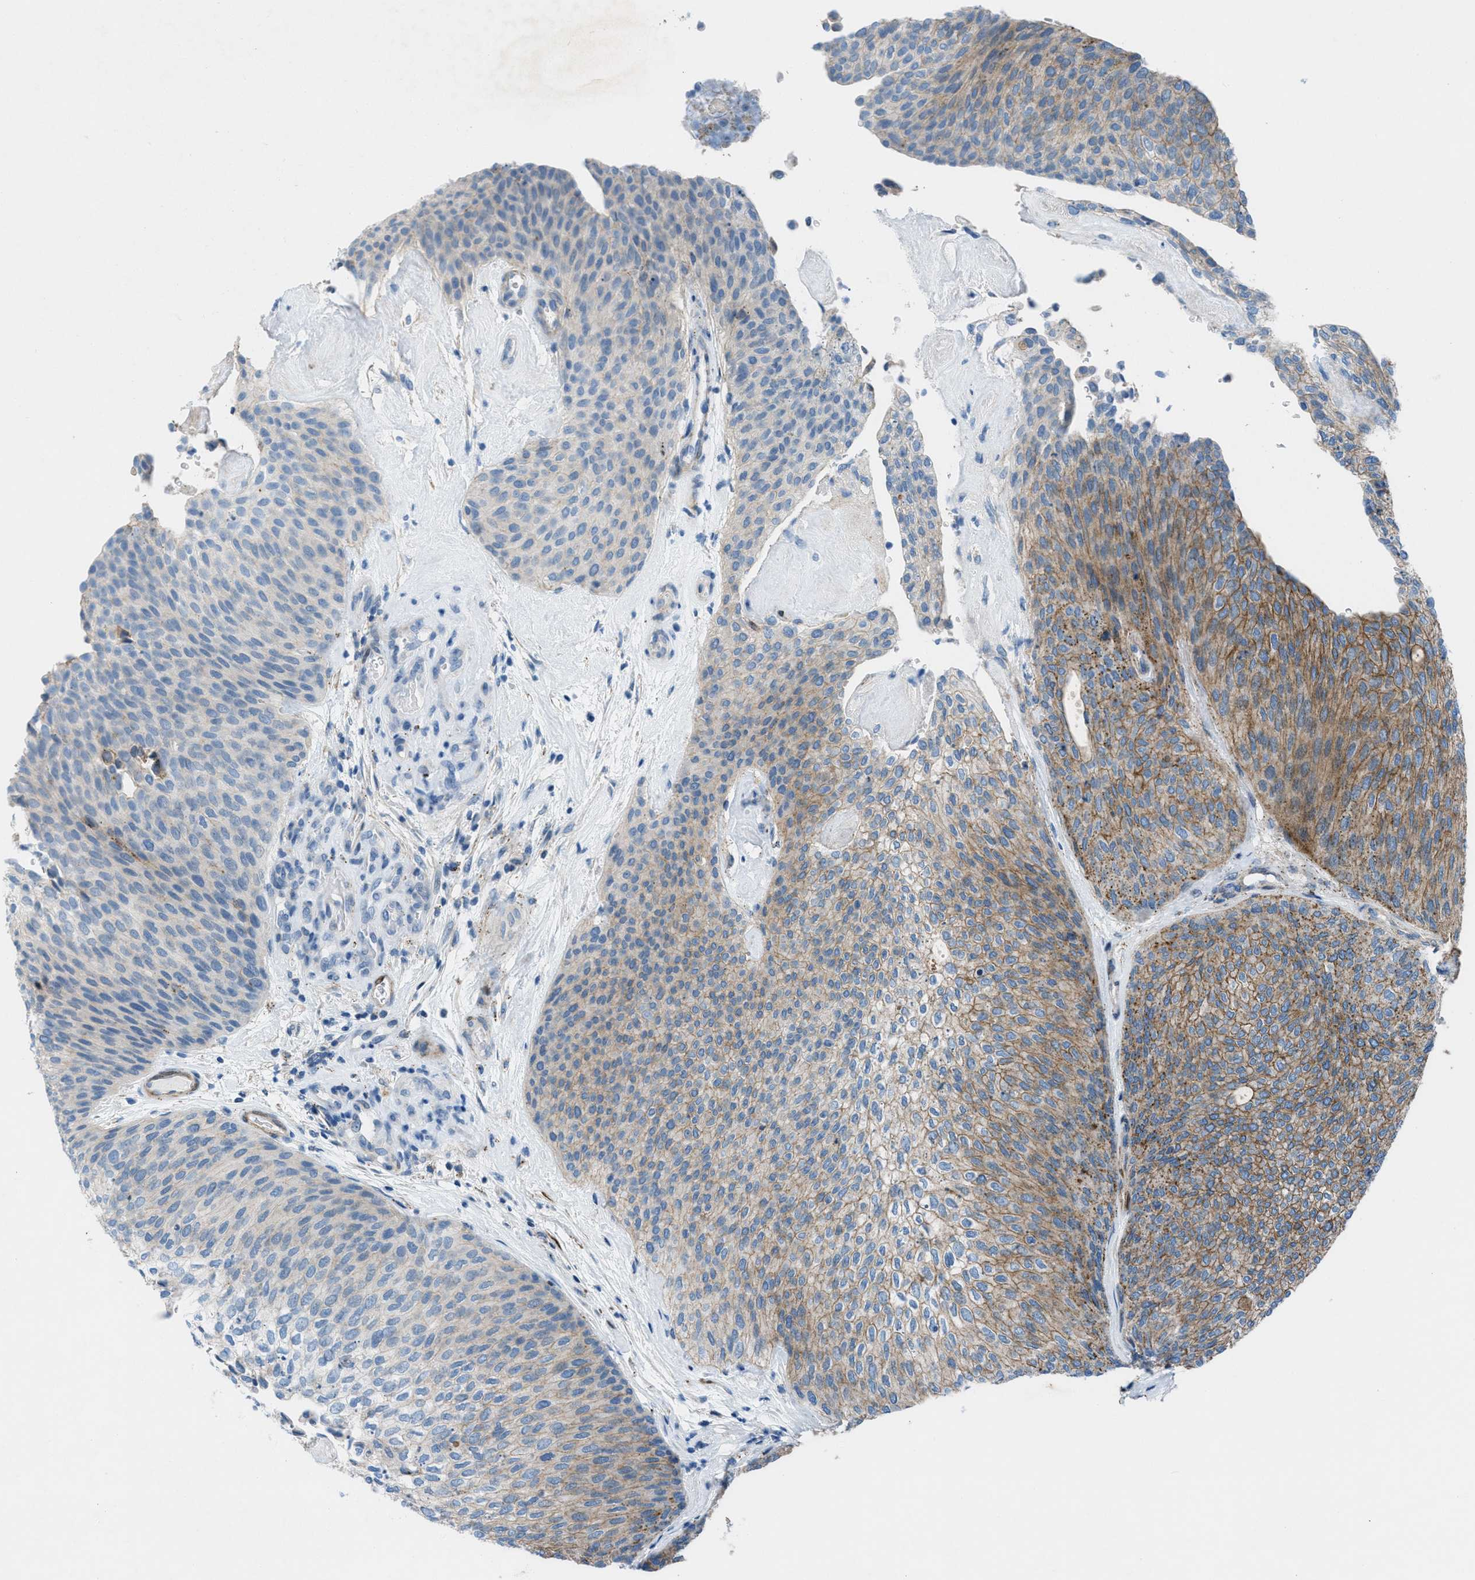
{"staining": {"intensity": "strong", "quantity": "25%-75%", "location": "cytoplasmic/membranous"}, "tissue": "urothelial cancer", "cell_type": "Tumor cells", "image_type": "cancer", "snomed": [{"axis": "morphology", "description": "Urothelial carcinoma, Low grade"}, {"axis": "topography", "description": "Urinary bladder"}], "caption": "The image exhibits immunohistochemical staining of urothelial cancer. There is strong cytoplasmic/membranous staining is seen in about 25%-75% of tumor cells.", "gene": "MFSD13A", "patient": {"sex": "female", "age": 79}}